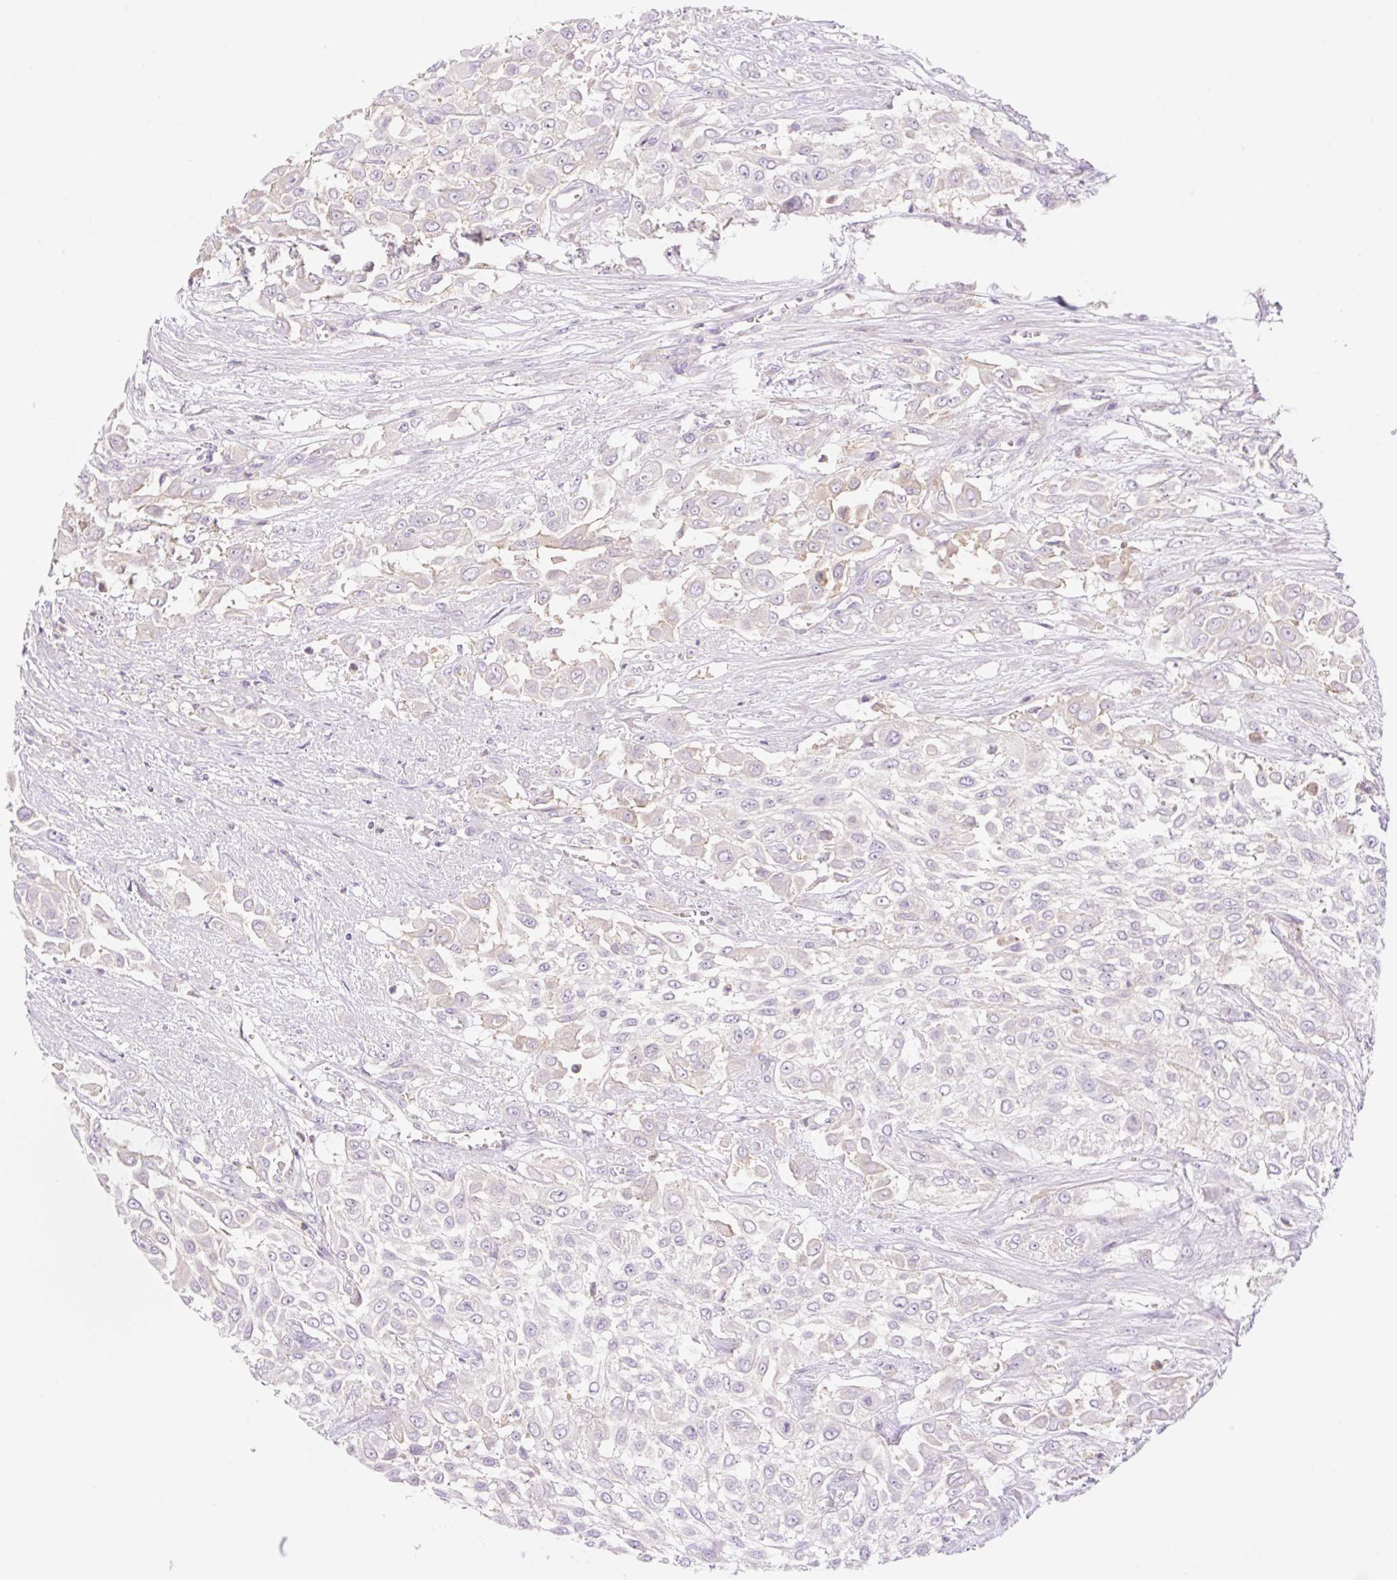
{"staining": {"intensity": "negative", "quantity": "none", "location": "none"}, "tissue": "urothelial cancer", "cell_type": "Tumor cells", "image_type": "cancer", "snomed": [{"axis": "morphology", "description": "Urothelial carcinoma, High grade"}, {"axis": "topography", "description": "Urinary bladder"}], "caption": "A histopathology image of high-grade urothelial carcinoma stained for a protein shows no brown staining in tumor cells.", "gene": "DENND5A", "patient": {"sex": "male", "age": 57}}